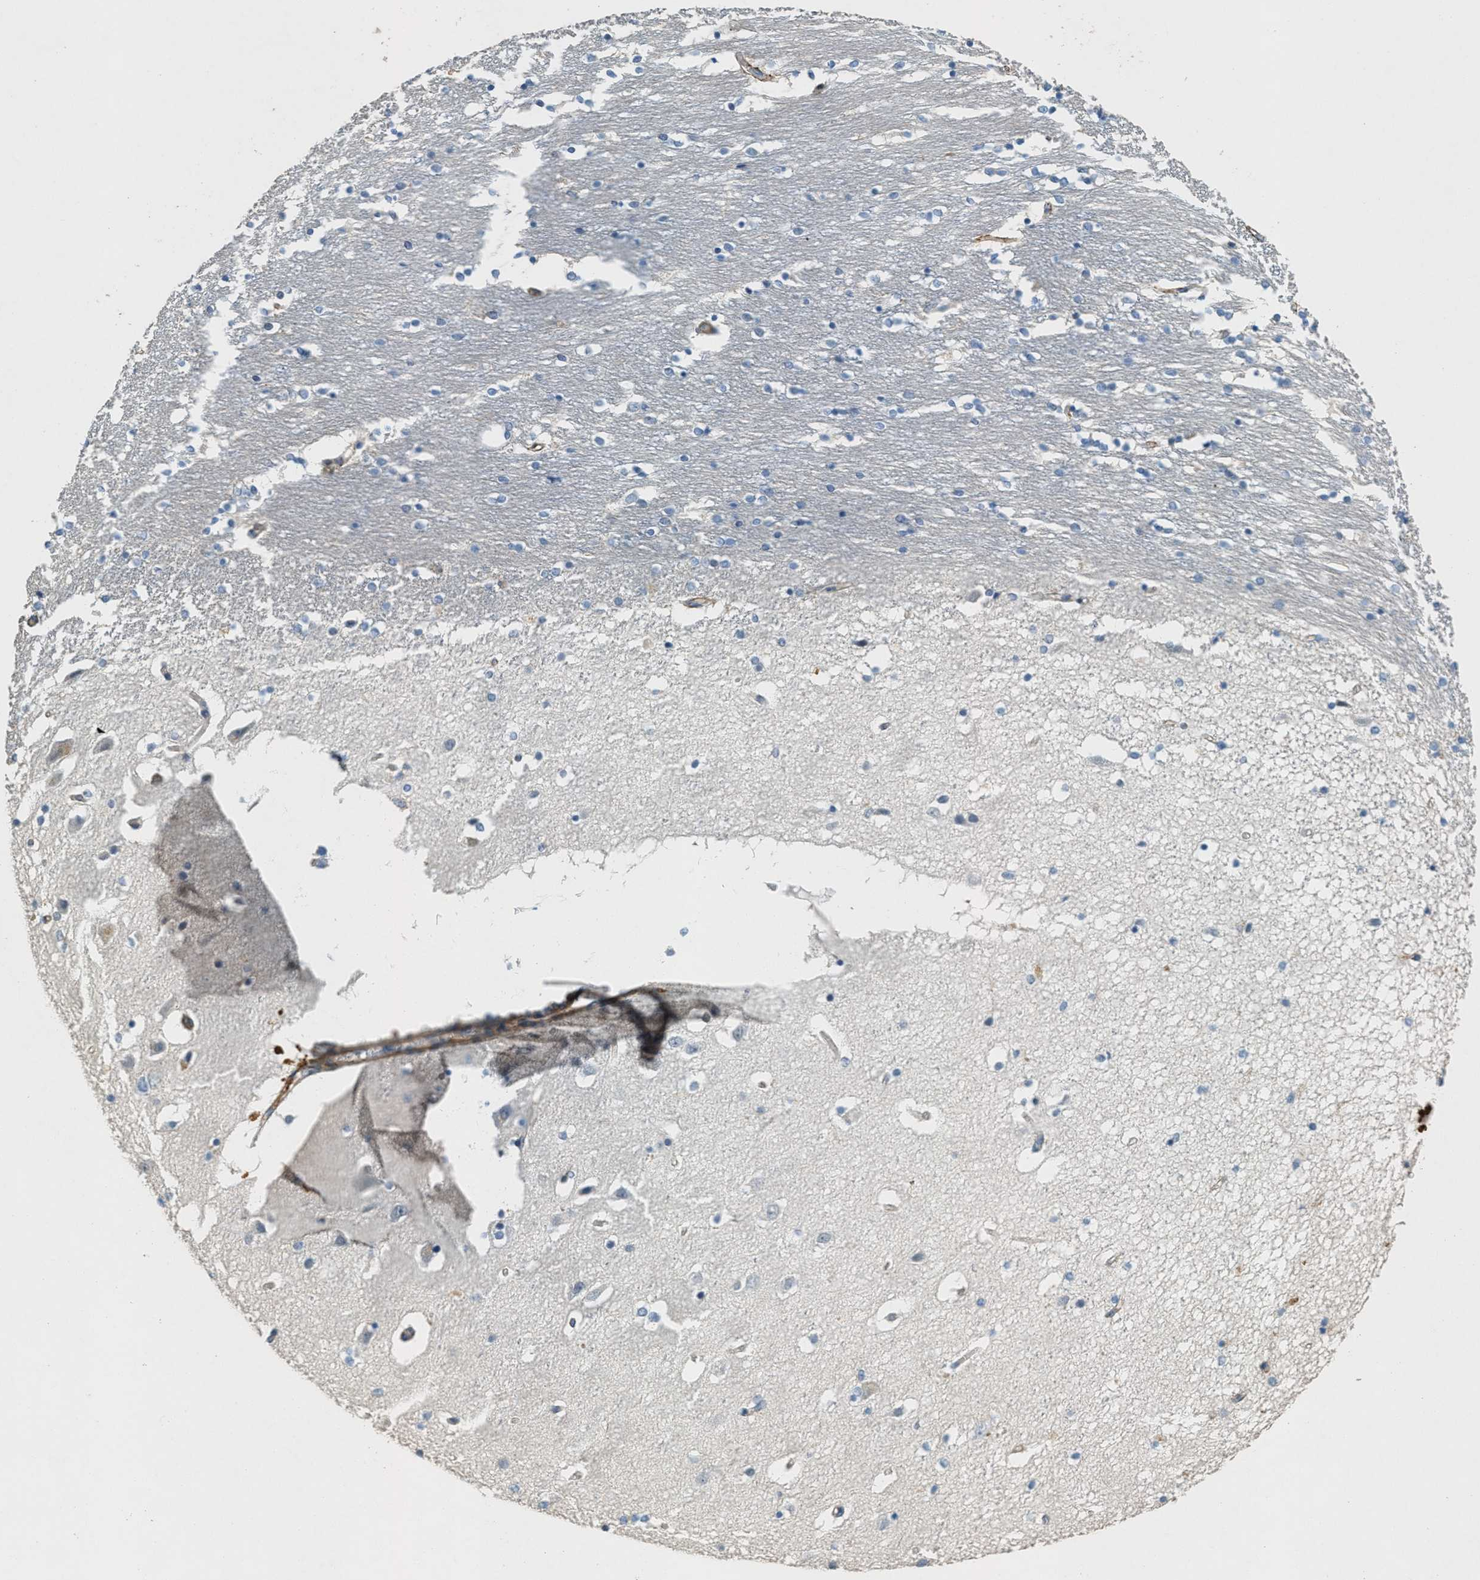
{"staining": {"intensity": "negative", "quantity": "none", "location": "none"}, "tissue": "caudate", "cell_type": "Glial cells", "image_type": "normal", "snomed": [{"axis": "morphology", "description": "Normal tissue, NOS"}, {"axis": "topography", "description": "Lateral ventricle wall"}], "caption": "Protein analysis of benign caudate reveals no significant positivity in glial cells. Nuclei are stained in blue.", "gene": "ADCY5", "patient": {"sex": "female", "age": 54}}